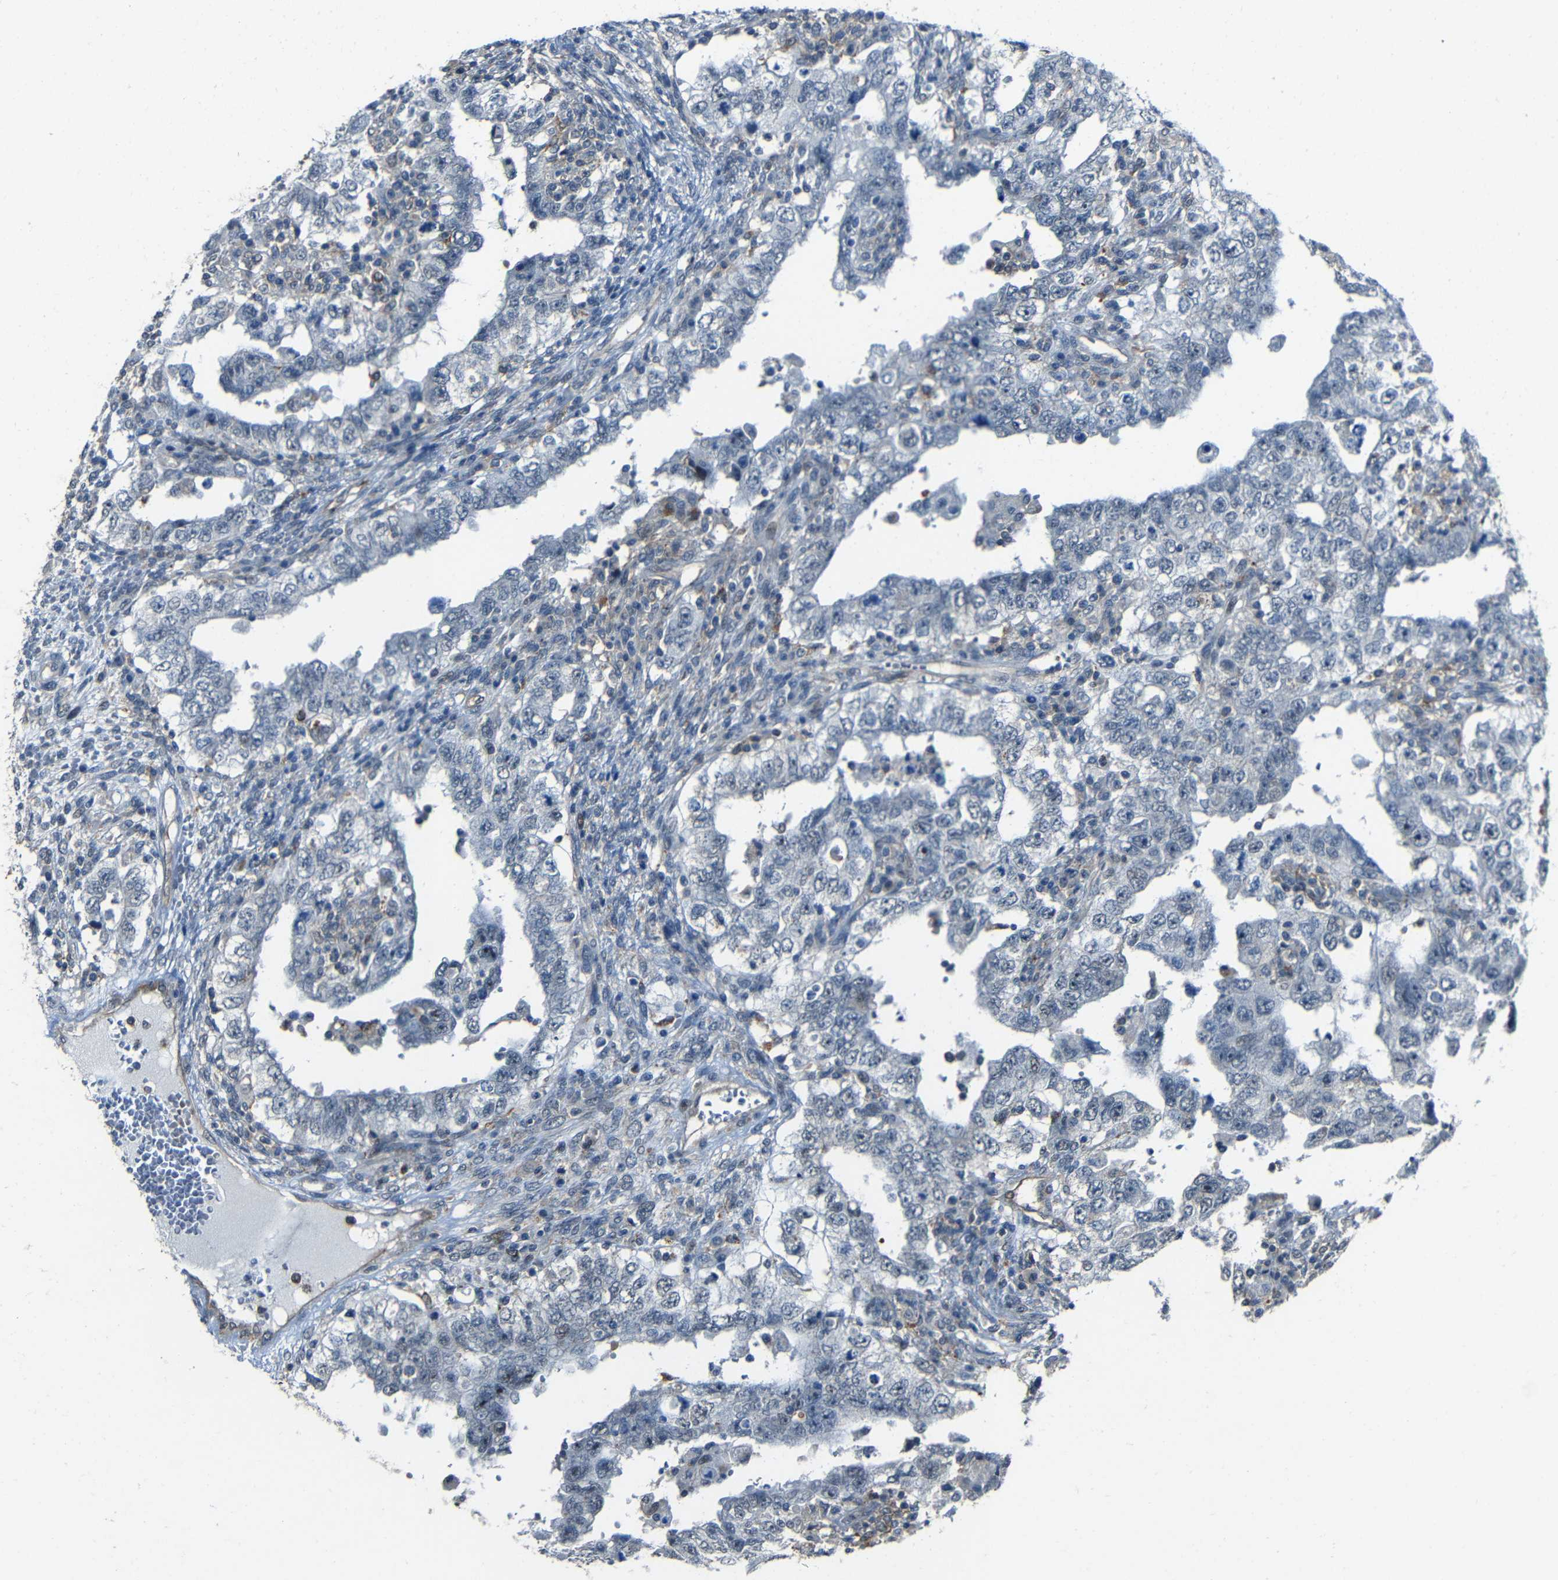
{"staining": {"intensity": "negative", "quantity": "none", "location": "none"}, "tissue": "testis cancer", "cell_type": "Tumor cells", "image_type": "cancer", "snomed": [{"axis": "morphology", "description": "Carcinoma, Embryonal, NOS"}, {"axis": "topography", "description": "Testis"}], "caption": "A high-resolution histopathology image shows immunohistochemistry (IHC) staining of embryonal carcinoma (testis), which reveals no significant staining in tumor cells. (DAB (3,3'-diaminobenzidine) IHC with hematoxylin counter stain).", "gene": "DNAJC5", "patient": {"sex": "male", "age": 26}}